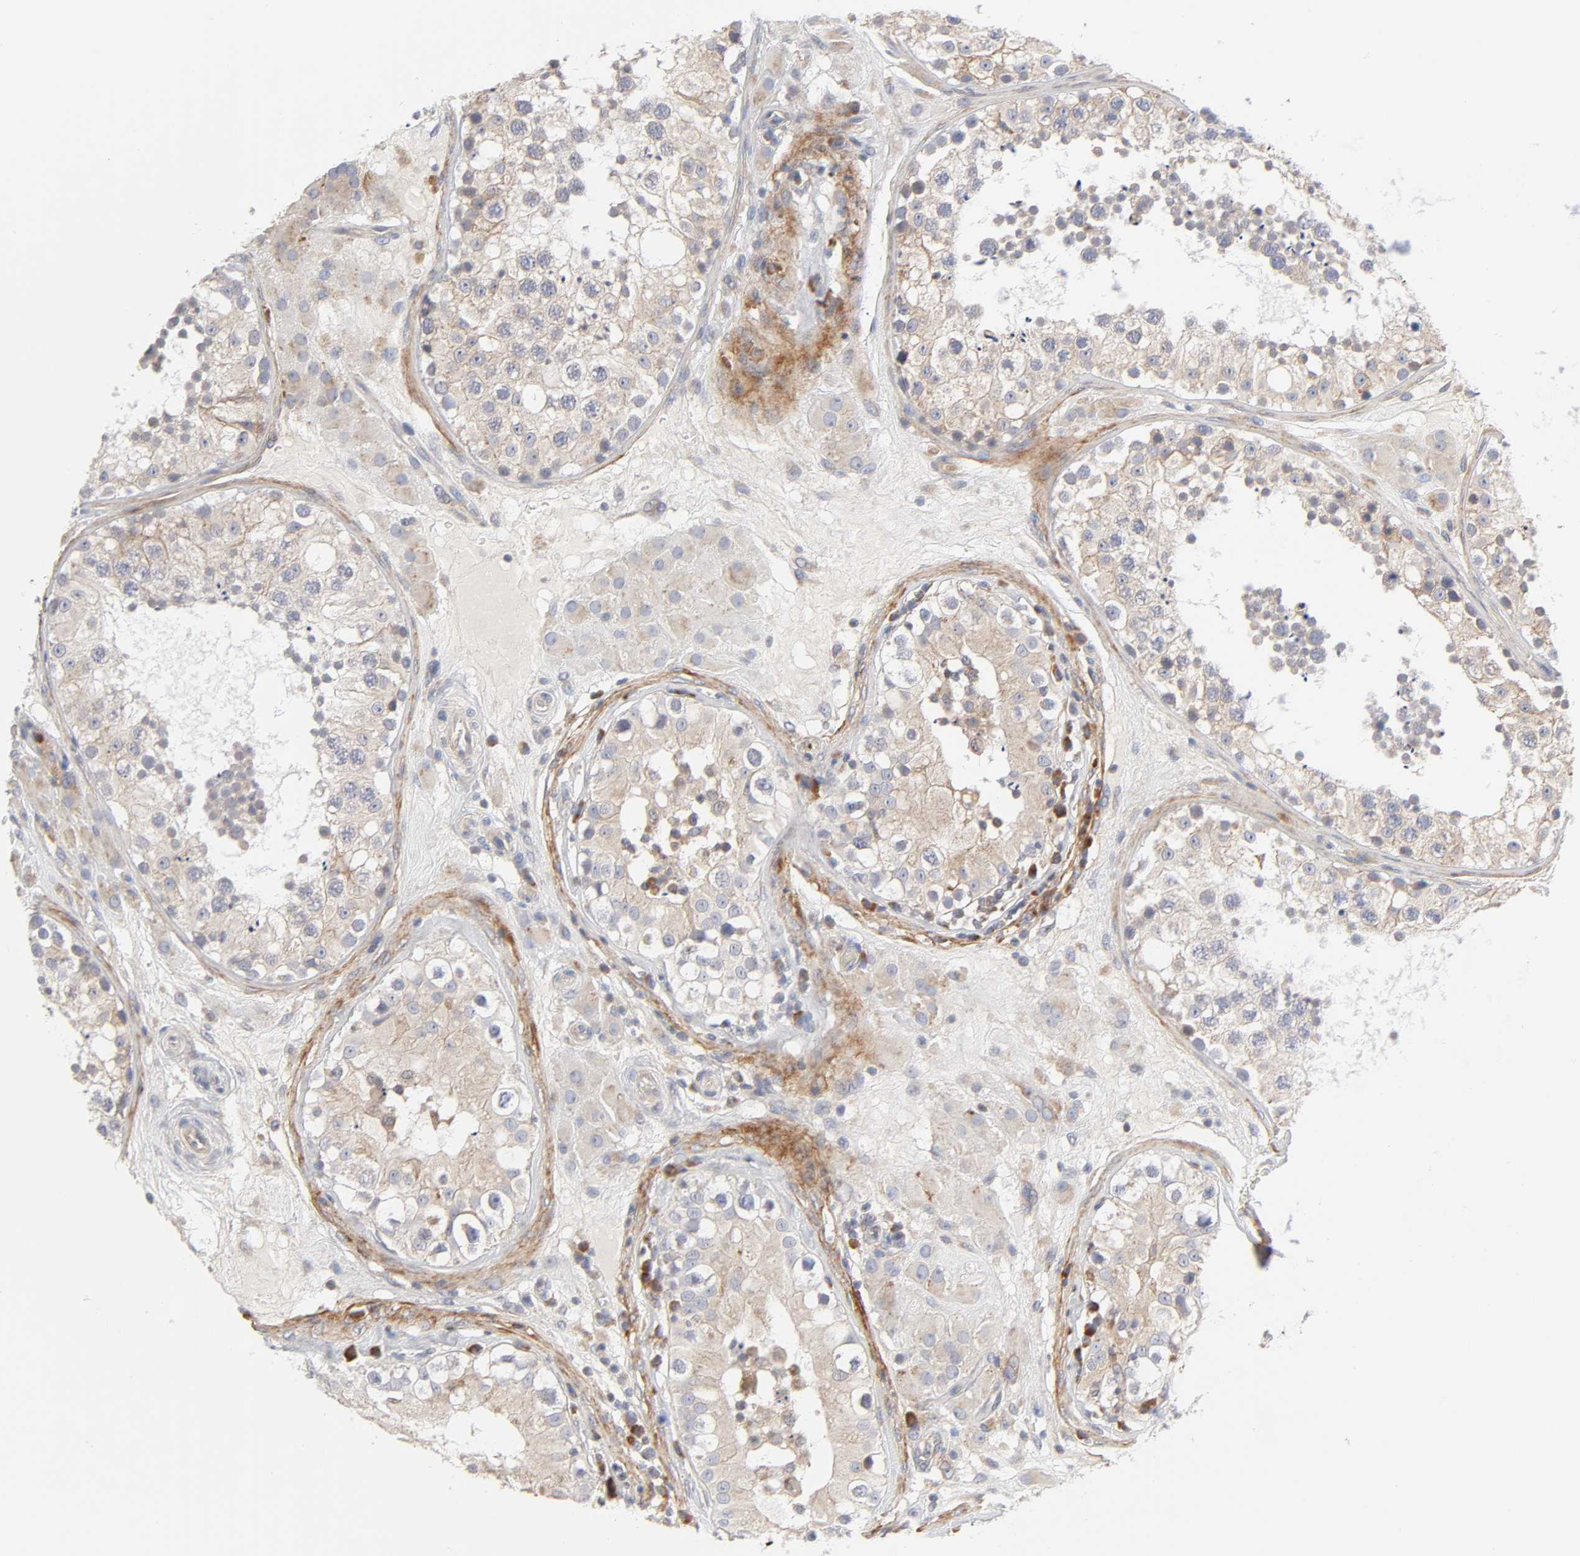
{"staining": {"intensity": "weak", "quantity": ">75%", "location": "cytoplasmic/membranous"}, "tissue": "testis", "cell_type": "Cells in seminiferous ducts", "image_type": "normal", "snomed": [{"axis": "morphology", "description": "Normal tissue, NOS"}, {"axis": "topography", "description": "Testis"}], "caption": "Protein analysis of unremarkable testis reveals weak cytoplasmic/membranous positivity in approximately >75% of cells in seminiferous ducts.", "gene": "IL4R", "patient": {"sex": "male", "age": 26}}